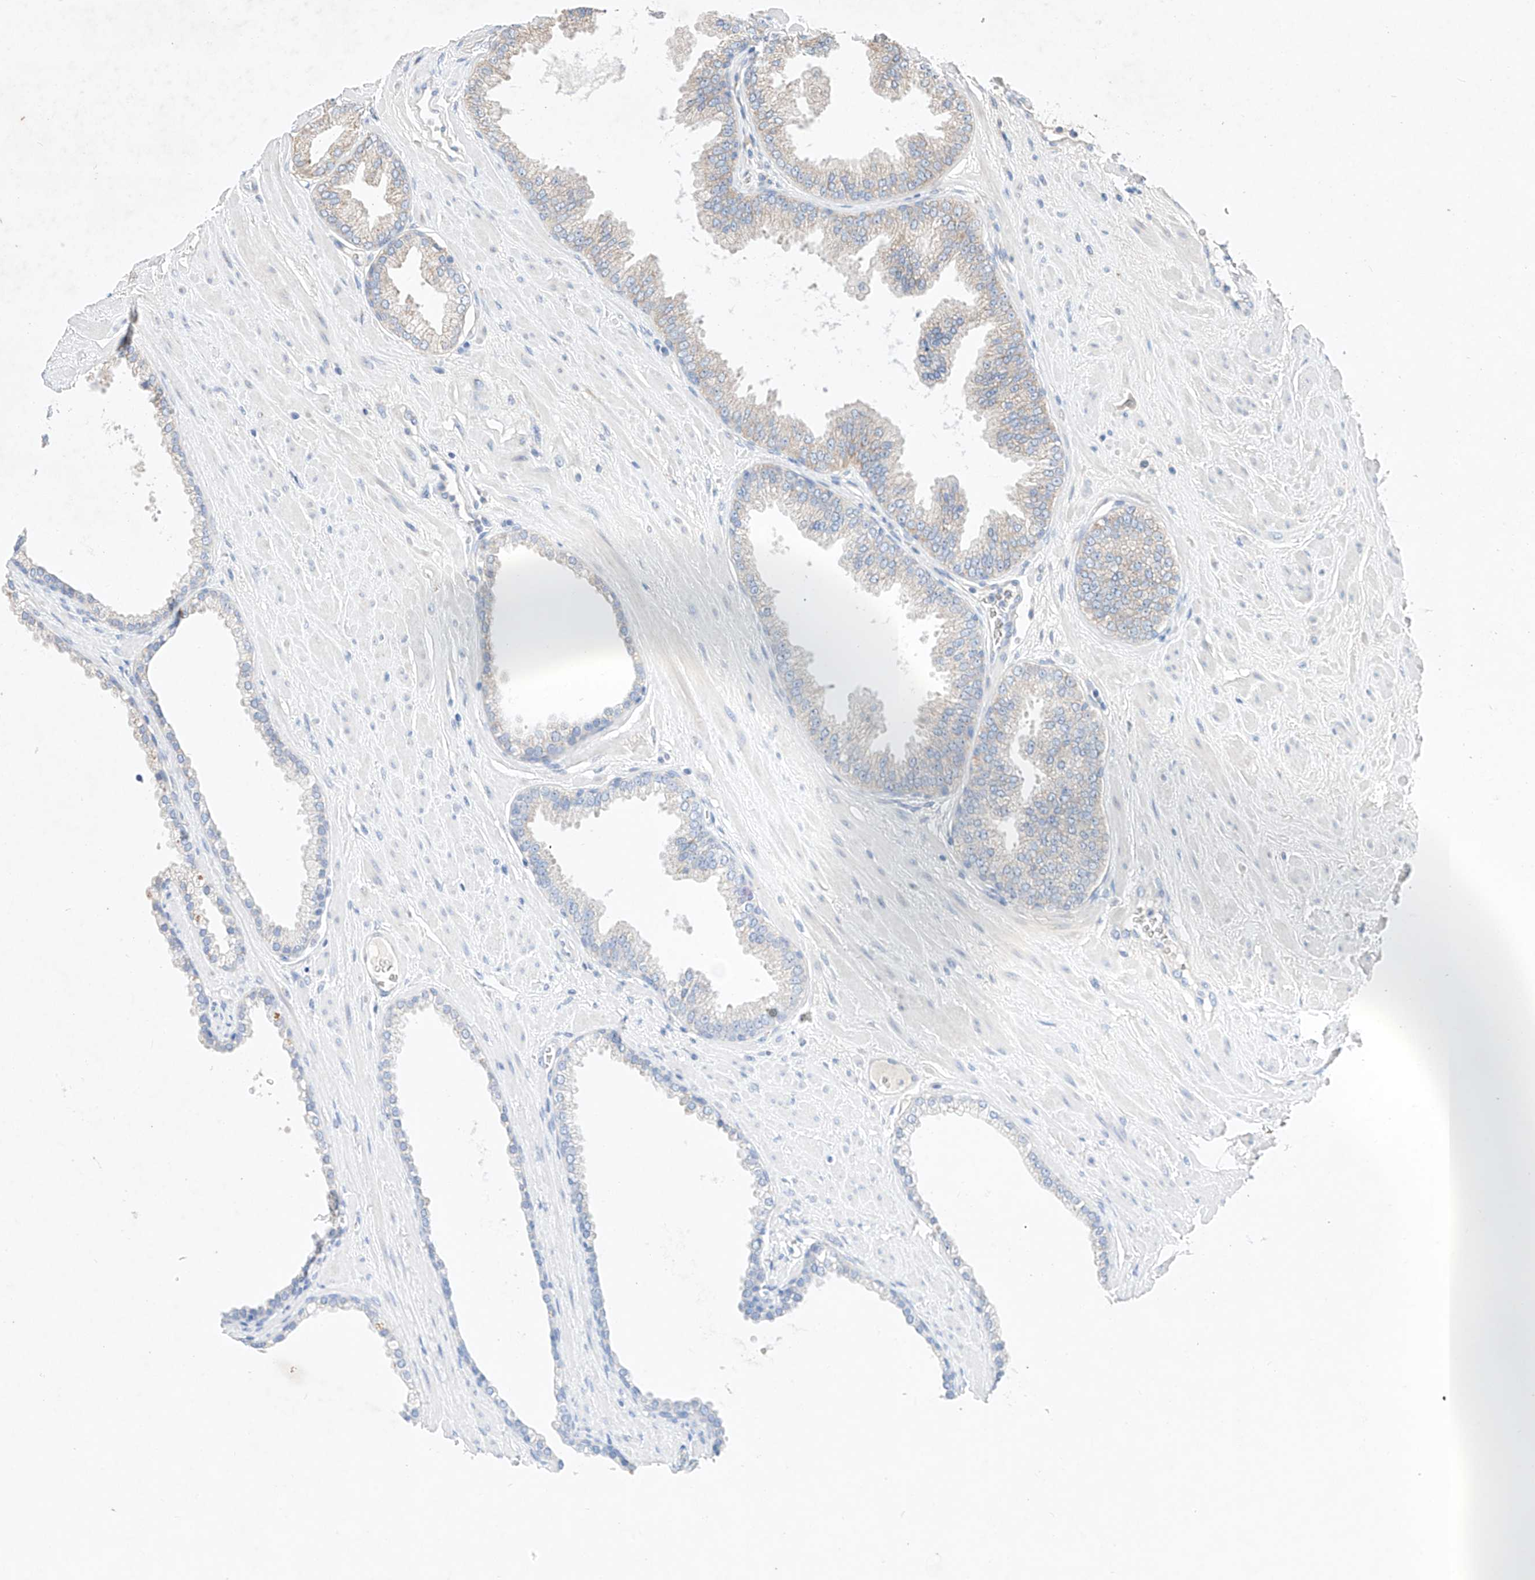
{"staining": {"intensity": "negative", "quantity": "none", "location": "none"}, "tissue": "prostate cancer", "cell_type": "Tumor cells", "image_type": "cancer", "snomed": [{"axis": "morphology", "description": "Adenocarcinoma, Low grade"}, {"axis": "topography", "description": "Prostate"}], "caption": "Tumor cells show no significant protein positivity in adenocarcinoma (low-grade) (prostate).", "gene": "FASTK", "patient": {"sex": "male", "age": 62}}